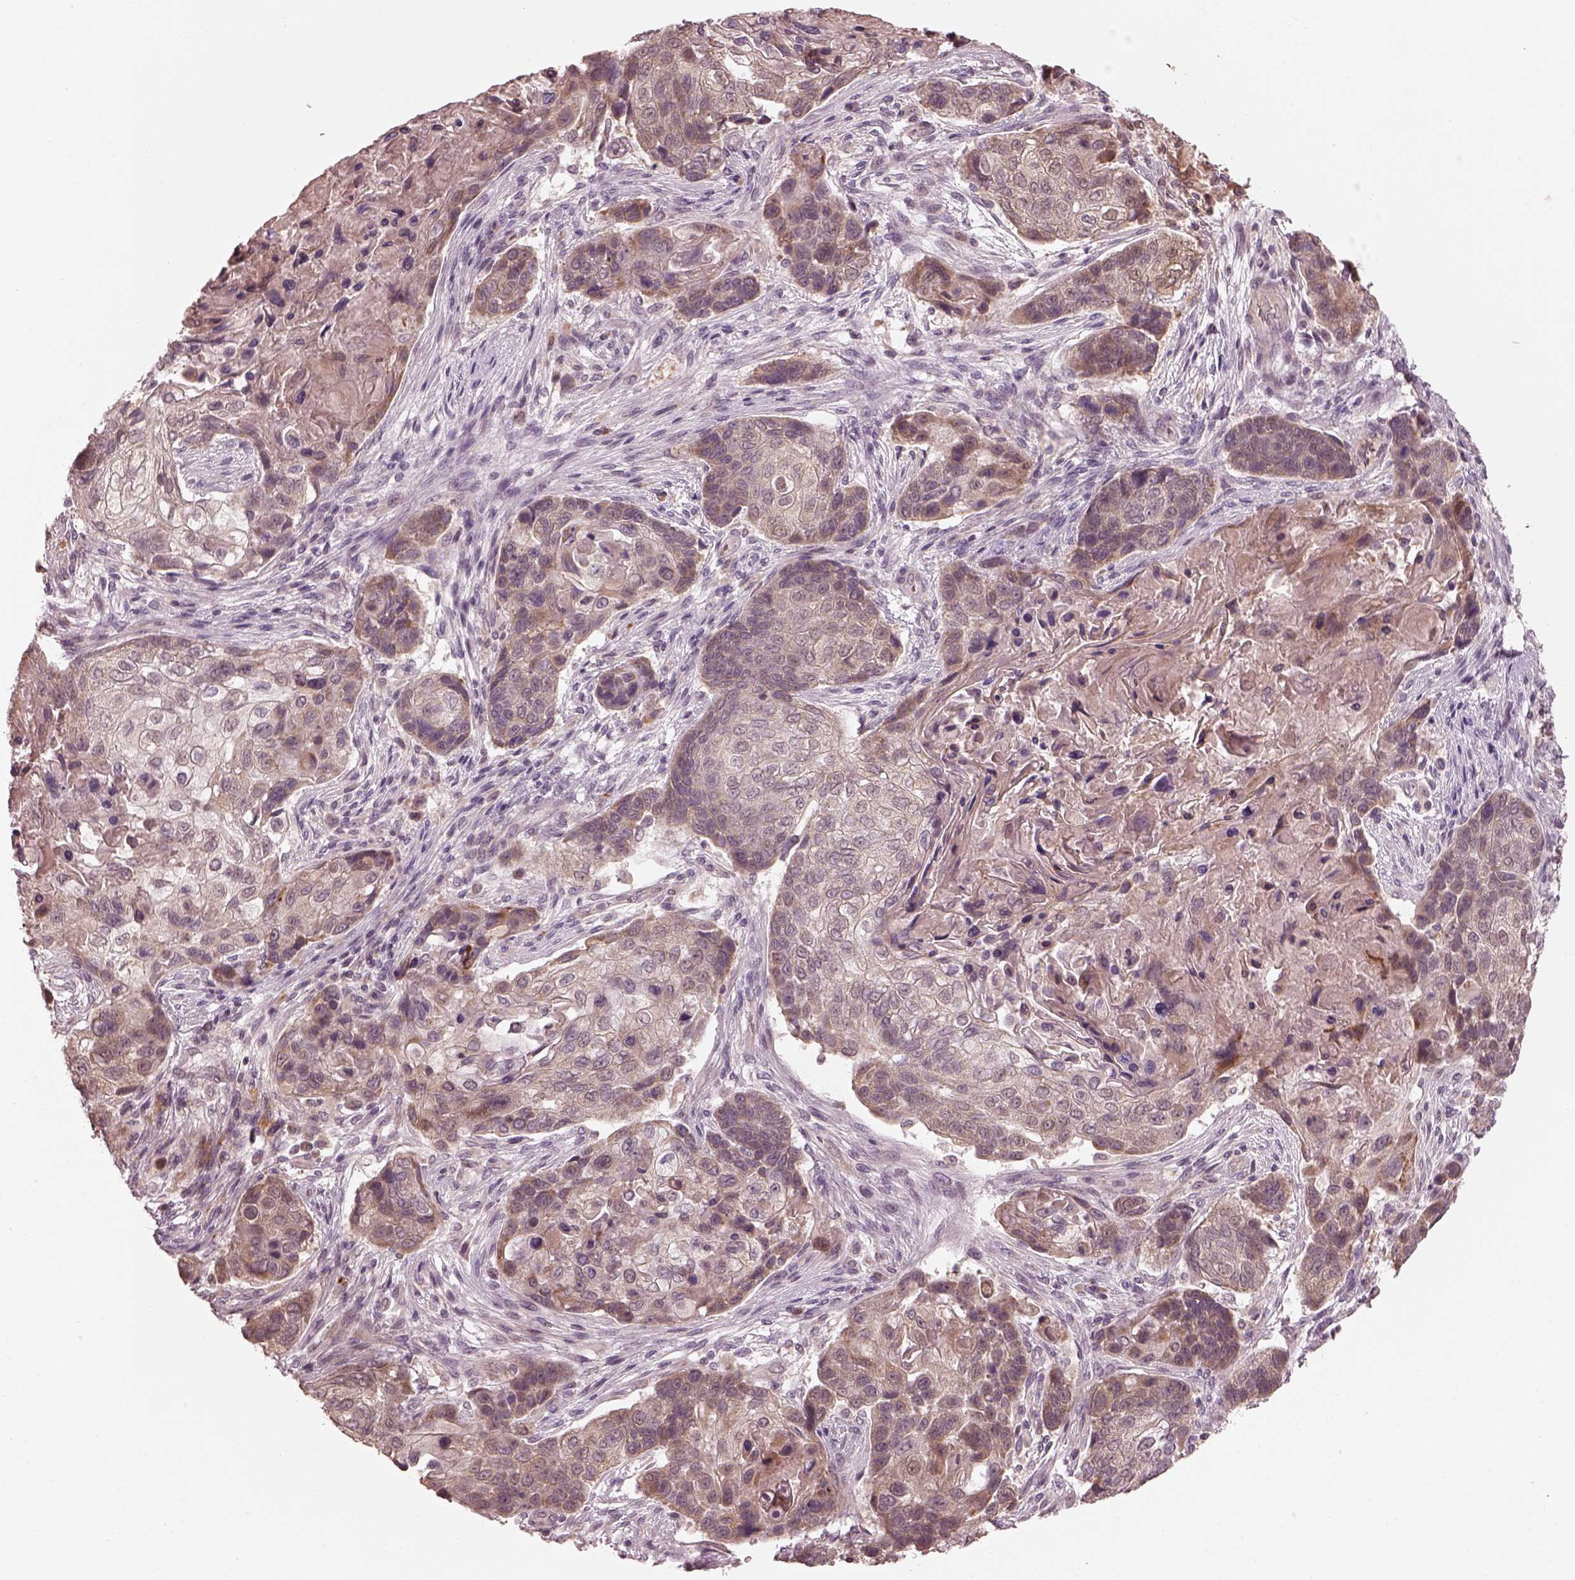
{"staining": {"intensity": "moderate", "quantity": "<25%", "location": "cytoplasmic/membranous"}, "tissue": "lung cancer", "cell_type": "Tumor cells", "image_type": "cancer", "snomed": [{"axis": "morphology", "description": "Squamous cell carcinoma, NOS"}, {"axis": "topography", "description": "Lung"}], "caption": "Tumor cells exhibit low levels of moderate cytoplasmic/membranous positivity in about <25% of cells in lung cancer (squamous cell carcinoma).", "gene": "SLC25A46", "patient": {"sex": "male", "age": 69}}